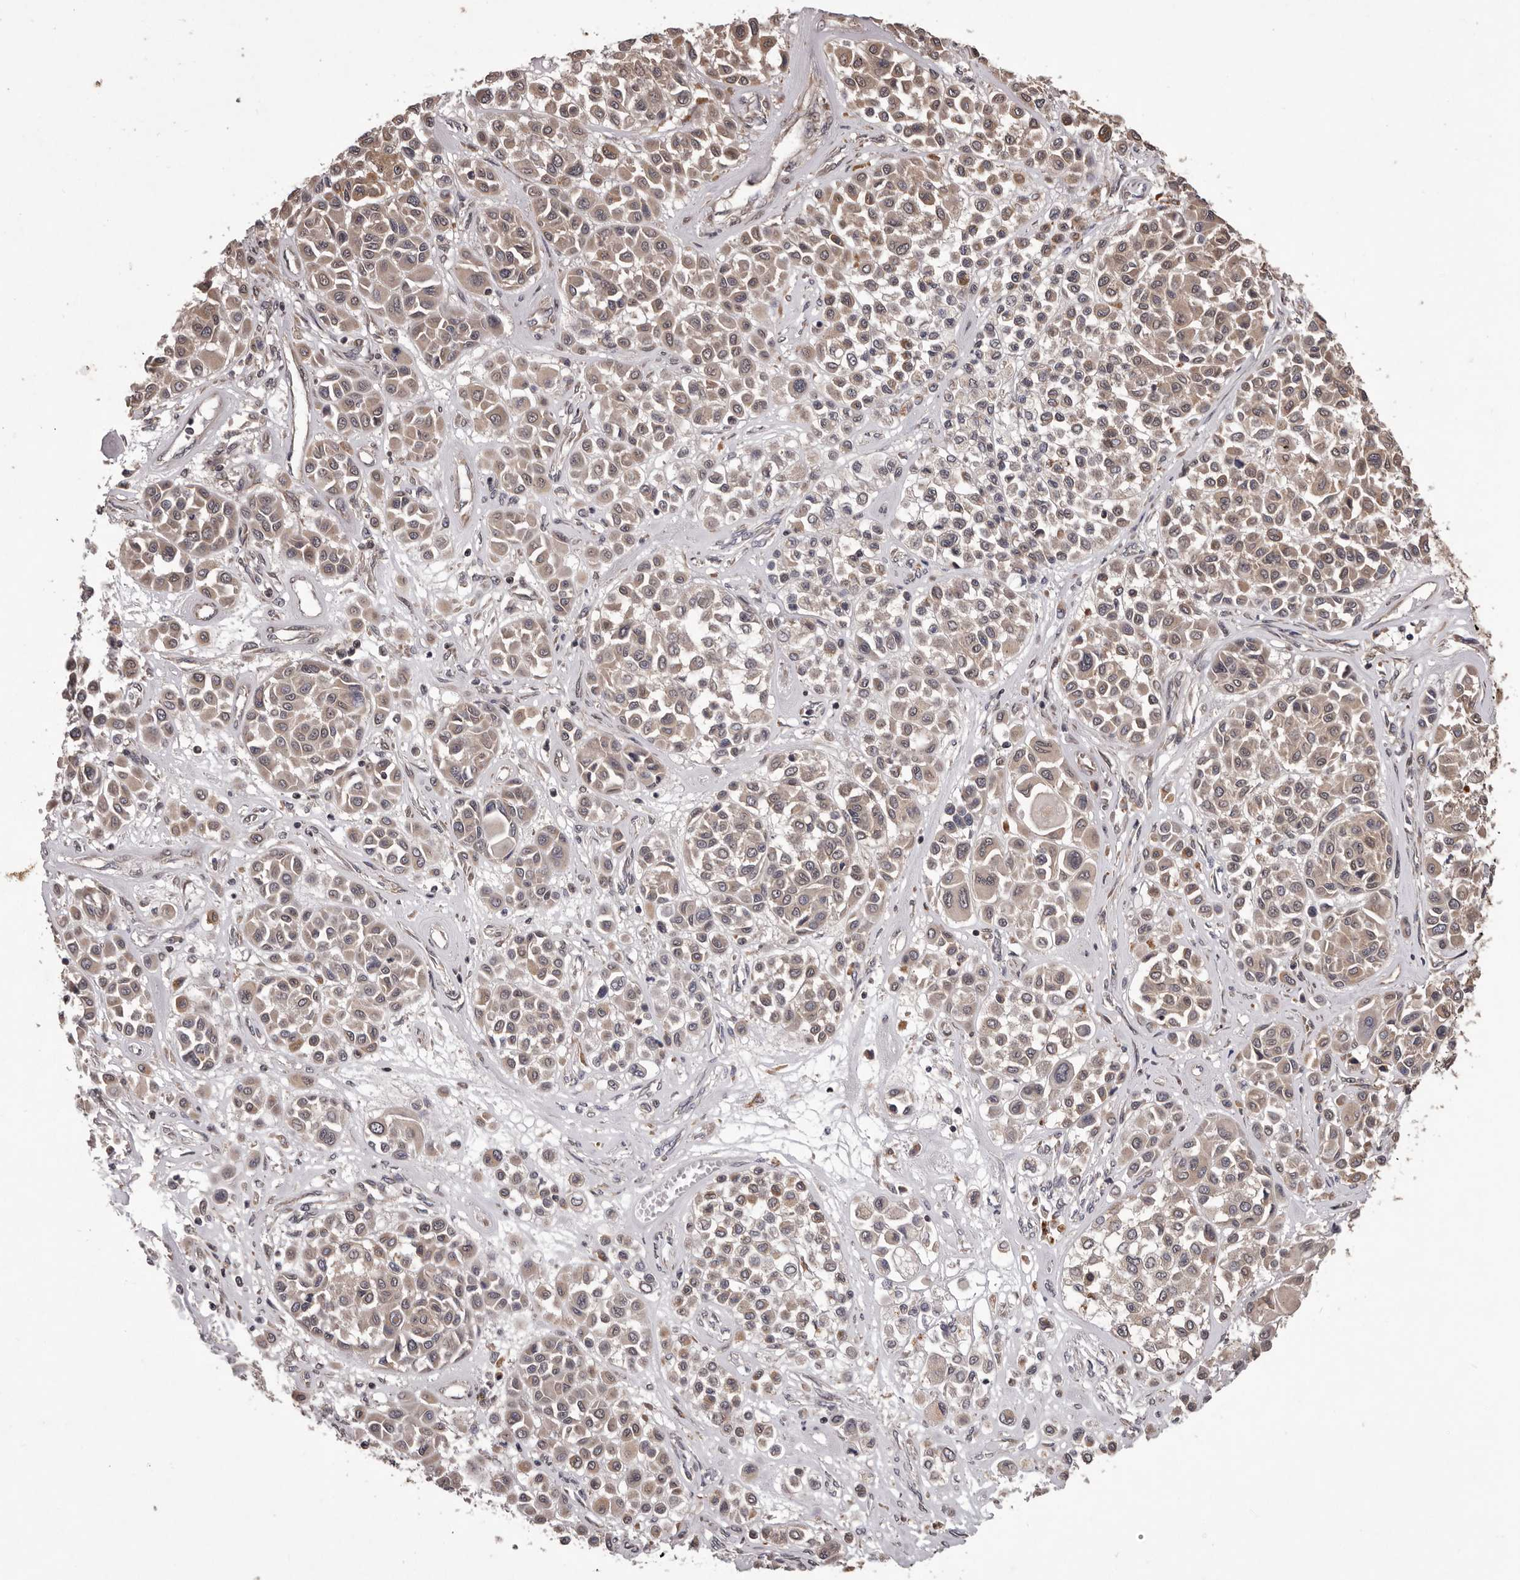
{"staining": {"intensity": "weak", "quantity": ">75%", "location": "cytoplasmic/membranous"}, "tissue": "melanoma", "cell_type": "Tumor cells", "image_type": "cancer", "snomed": [{"axis": "morphology", "description": "Malignant melanoma, Metastatic site"}, {"axis": "topography", "description": "Soft tissue"}], "caption": "Protein staining displays weak cytoplasmic/membranous positivity in approximately >75% of tumor cells in malignant melanoma (metastatic site).", "gene": "CELF3", "patient": {"sex": "male", "age": 41}}